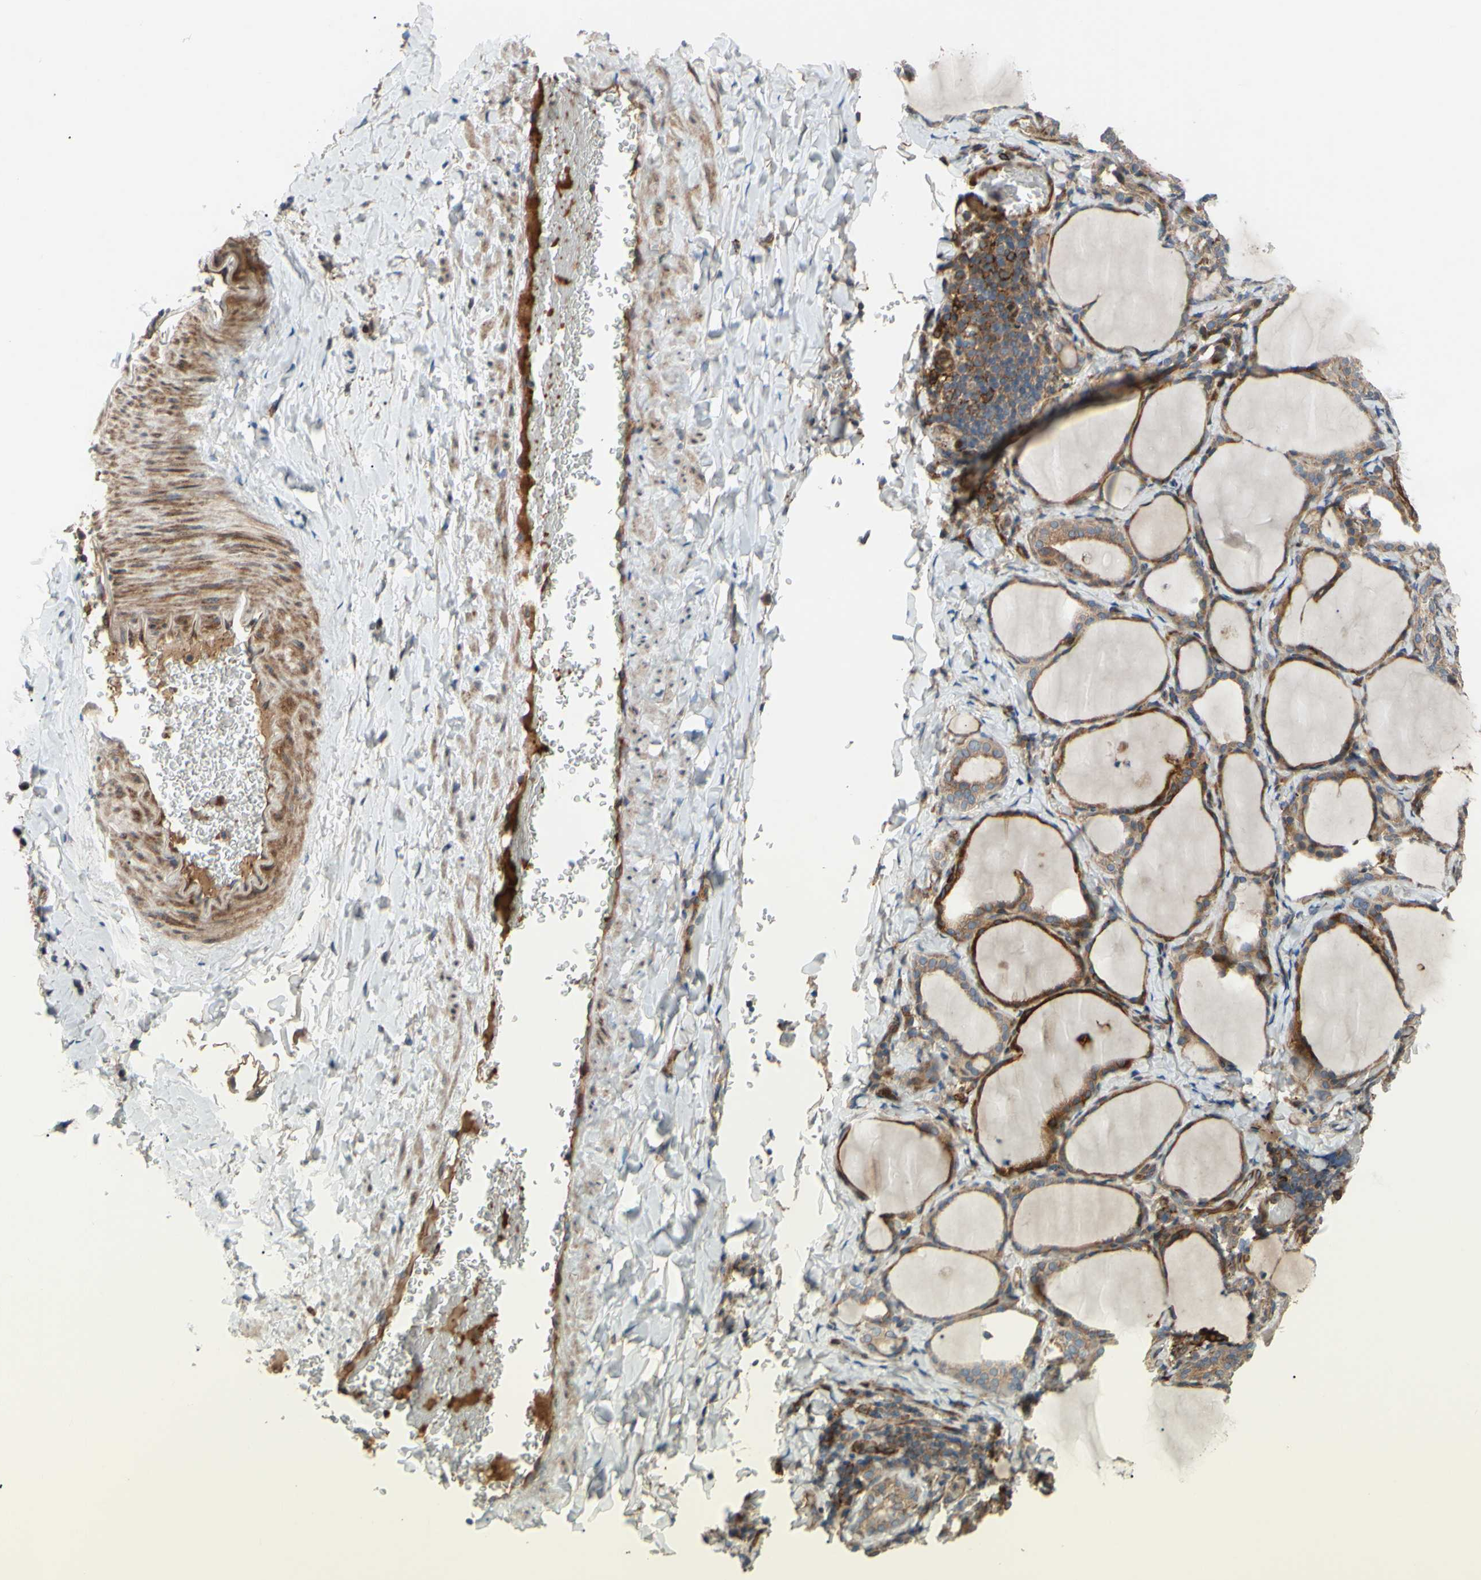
{"staining": {"intensity": "moderate", "quantity": ">75%", "location": "cytoplasmic/membranous"}, "tissue": "thyroid gland", "cell_type": "Glandular cells", "image_type": "normal", "snomed": [{"axis": "morphology", "description": "Normal tissue, NOS"}, {"axis": "morphology", "description": "Papillary adenocarcinoma, NOS"}, {"axis": "topography", "description": "Thyroid gland"}], "caption": "Protein staining demonstrates moderate cytoplasmic/membranous expression in approximately >75% of glandular cells in normal thyroid gland. Using DAB (brown) and hematoxylin (blue) stains, captured at high magnification using brightfield microscopy.", "gene": "SPTLC1", "patient": {"sex": "female", "age": 30}}